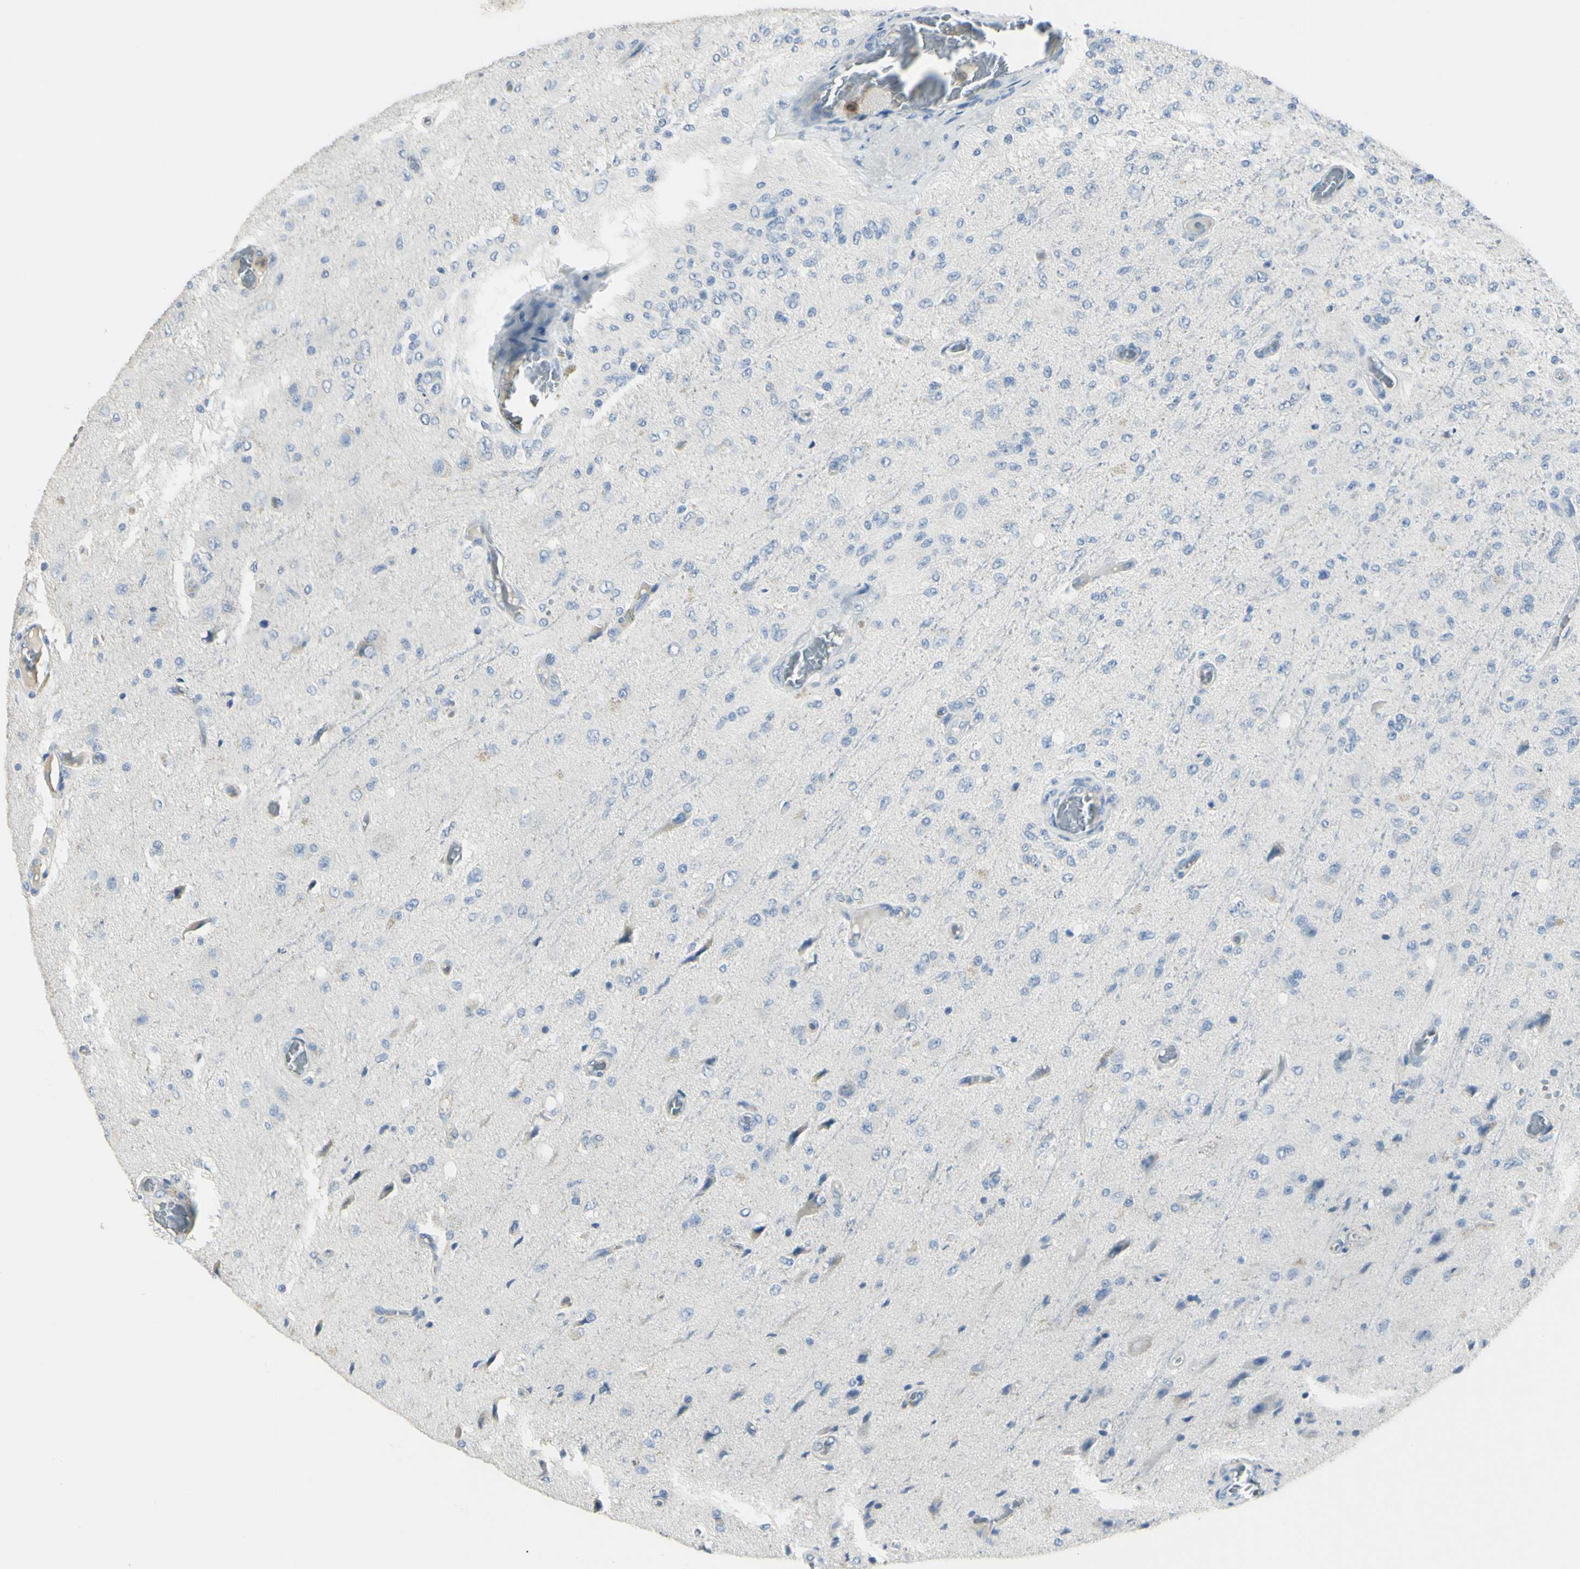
{"staining": {"intensity": "negative", "quantity": "none", "location": "none"}, "tissue": "glioma", "cell_type": "Tumor cells", "image_type": "cancer", "snomed": [{"axis": "morphology", "description": "Normal tissue, NOS"}, {"axis": "morphology", "description": "Glioma, malignant, High grade"}, {"axis": "topography", "description": "Cerebral cortex"}], "caption": "DAB immunohistochemical staining of glioma exhibits no significant positivity in tumor cells.", "gene": "ZNF557", "patient": {"sex": "male", "age": 77}}